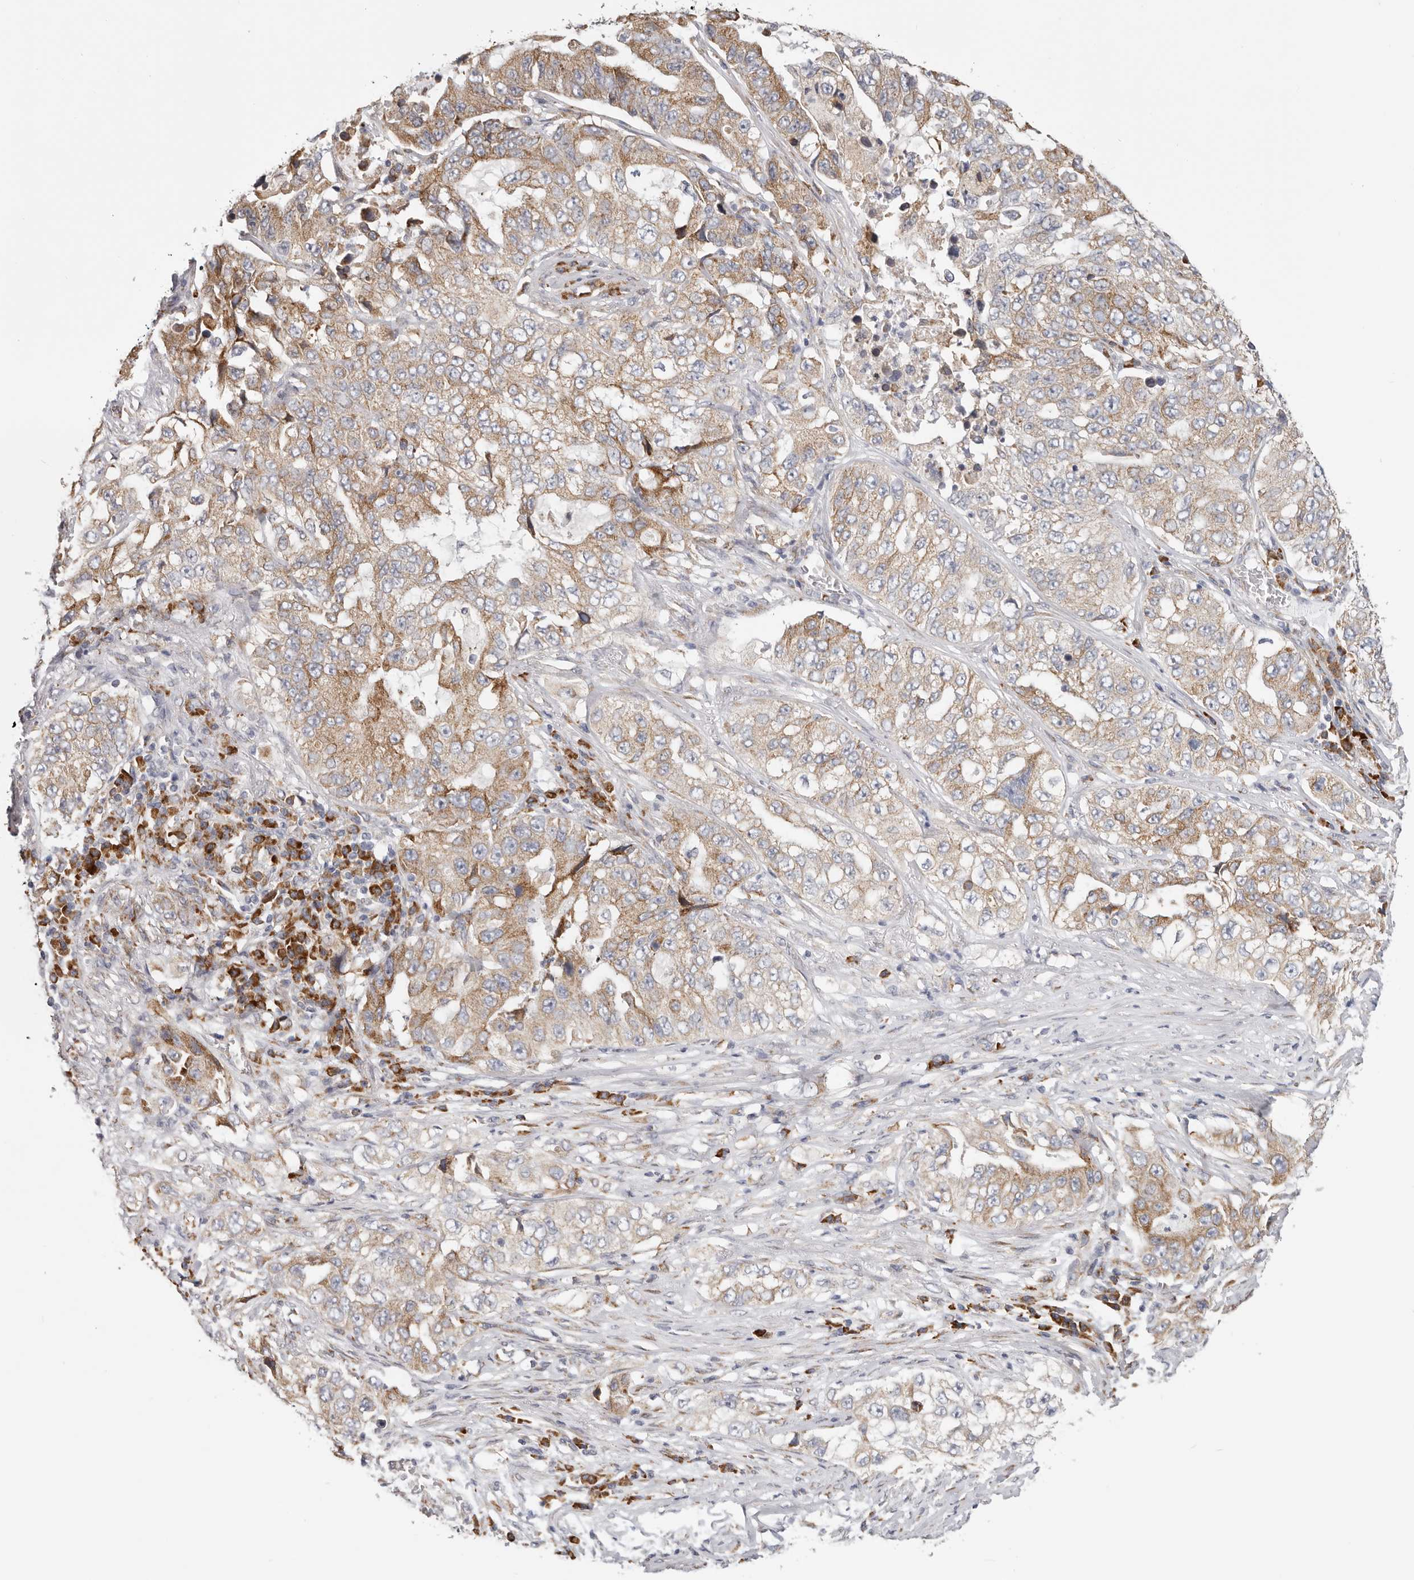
{"staining": {"intensity": "moderate", "quantity": ">75%", "location": "cytoplasmic/membranous"}, "tissue": "lung cancer", "cell_type": "Tumor cells", "image_type": "cancer", "snomed": [{"axis": "morphology", "description": "Adenocarcinoma, NOS"}, {"axis": "topography", "description": "Lung"}], "caption": "A high-resolution micrograph shows immunohistochemistry staining of adenocarcinoma (lung), which exhibits moderate cytoplasmic/membranous expression in about >75% of tumor cells.", "gene": "IL32", "patient": {"sex": "female", "age": 51}}